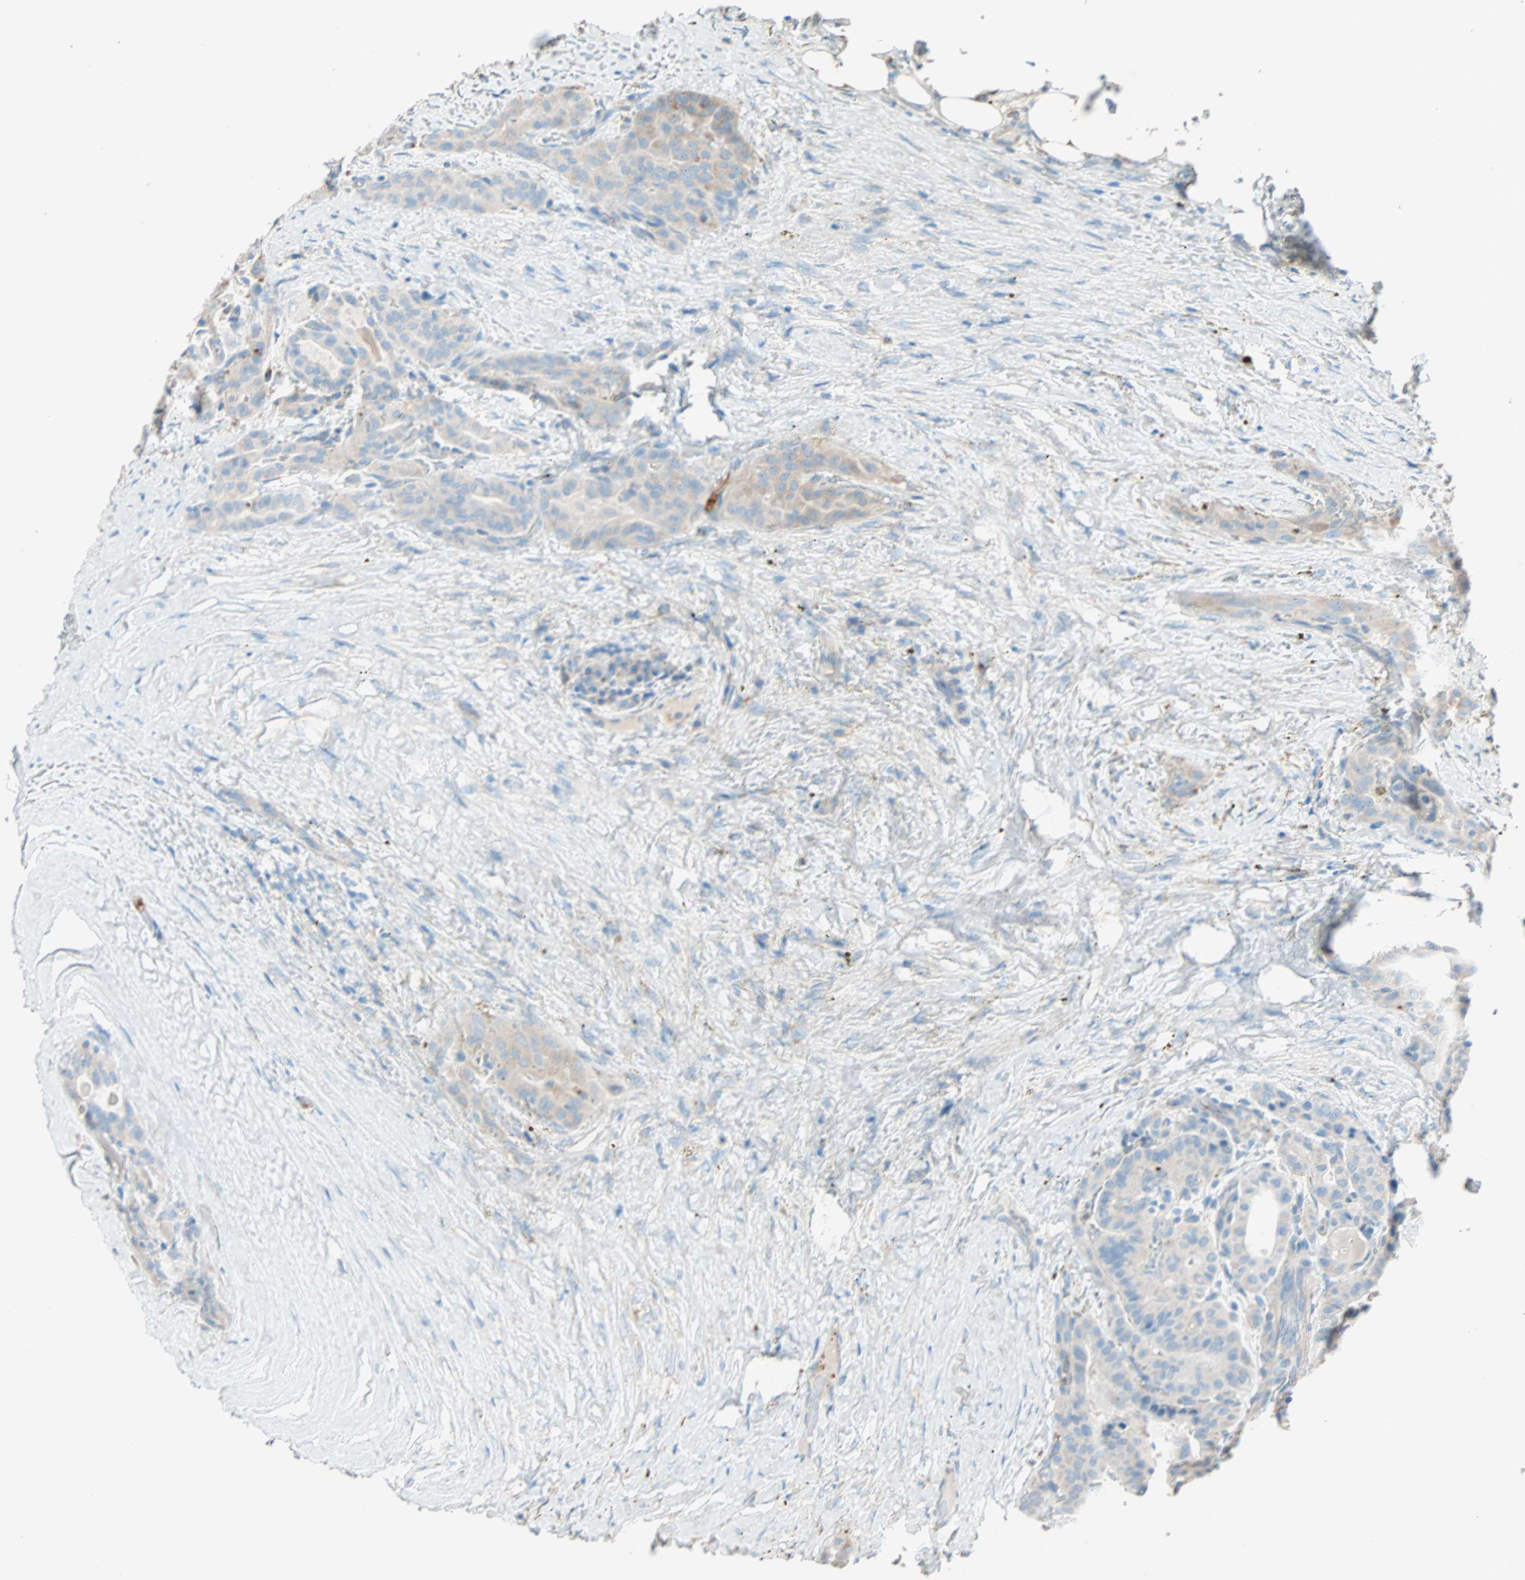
{"staining": {"intensity": "moderate", "quantity": ">75%", "location": "cytoplasmic/membranous"}, "tissue": "thyroid cancer", "cell_type": "Tumor cells", "image_type": "cancer", "snomed": [{"axis": "morphology", "description": "Papillary adenocarcinoma, NOS"}, {"axis": "topography", "description": "Thyroid gland"}], "caption": "Immunohistochemistry (DAB (3,3'-diaminobenzidine)) staining of thyroid cancer (papillary adenocarcinoma) displays moderate cytoplasmic/membranous protein expression in approximately >75% of tumor cells.", "gene": "LY6G6F", "patient": {"sex": "male", "age": 77}}